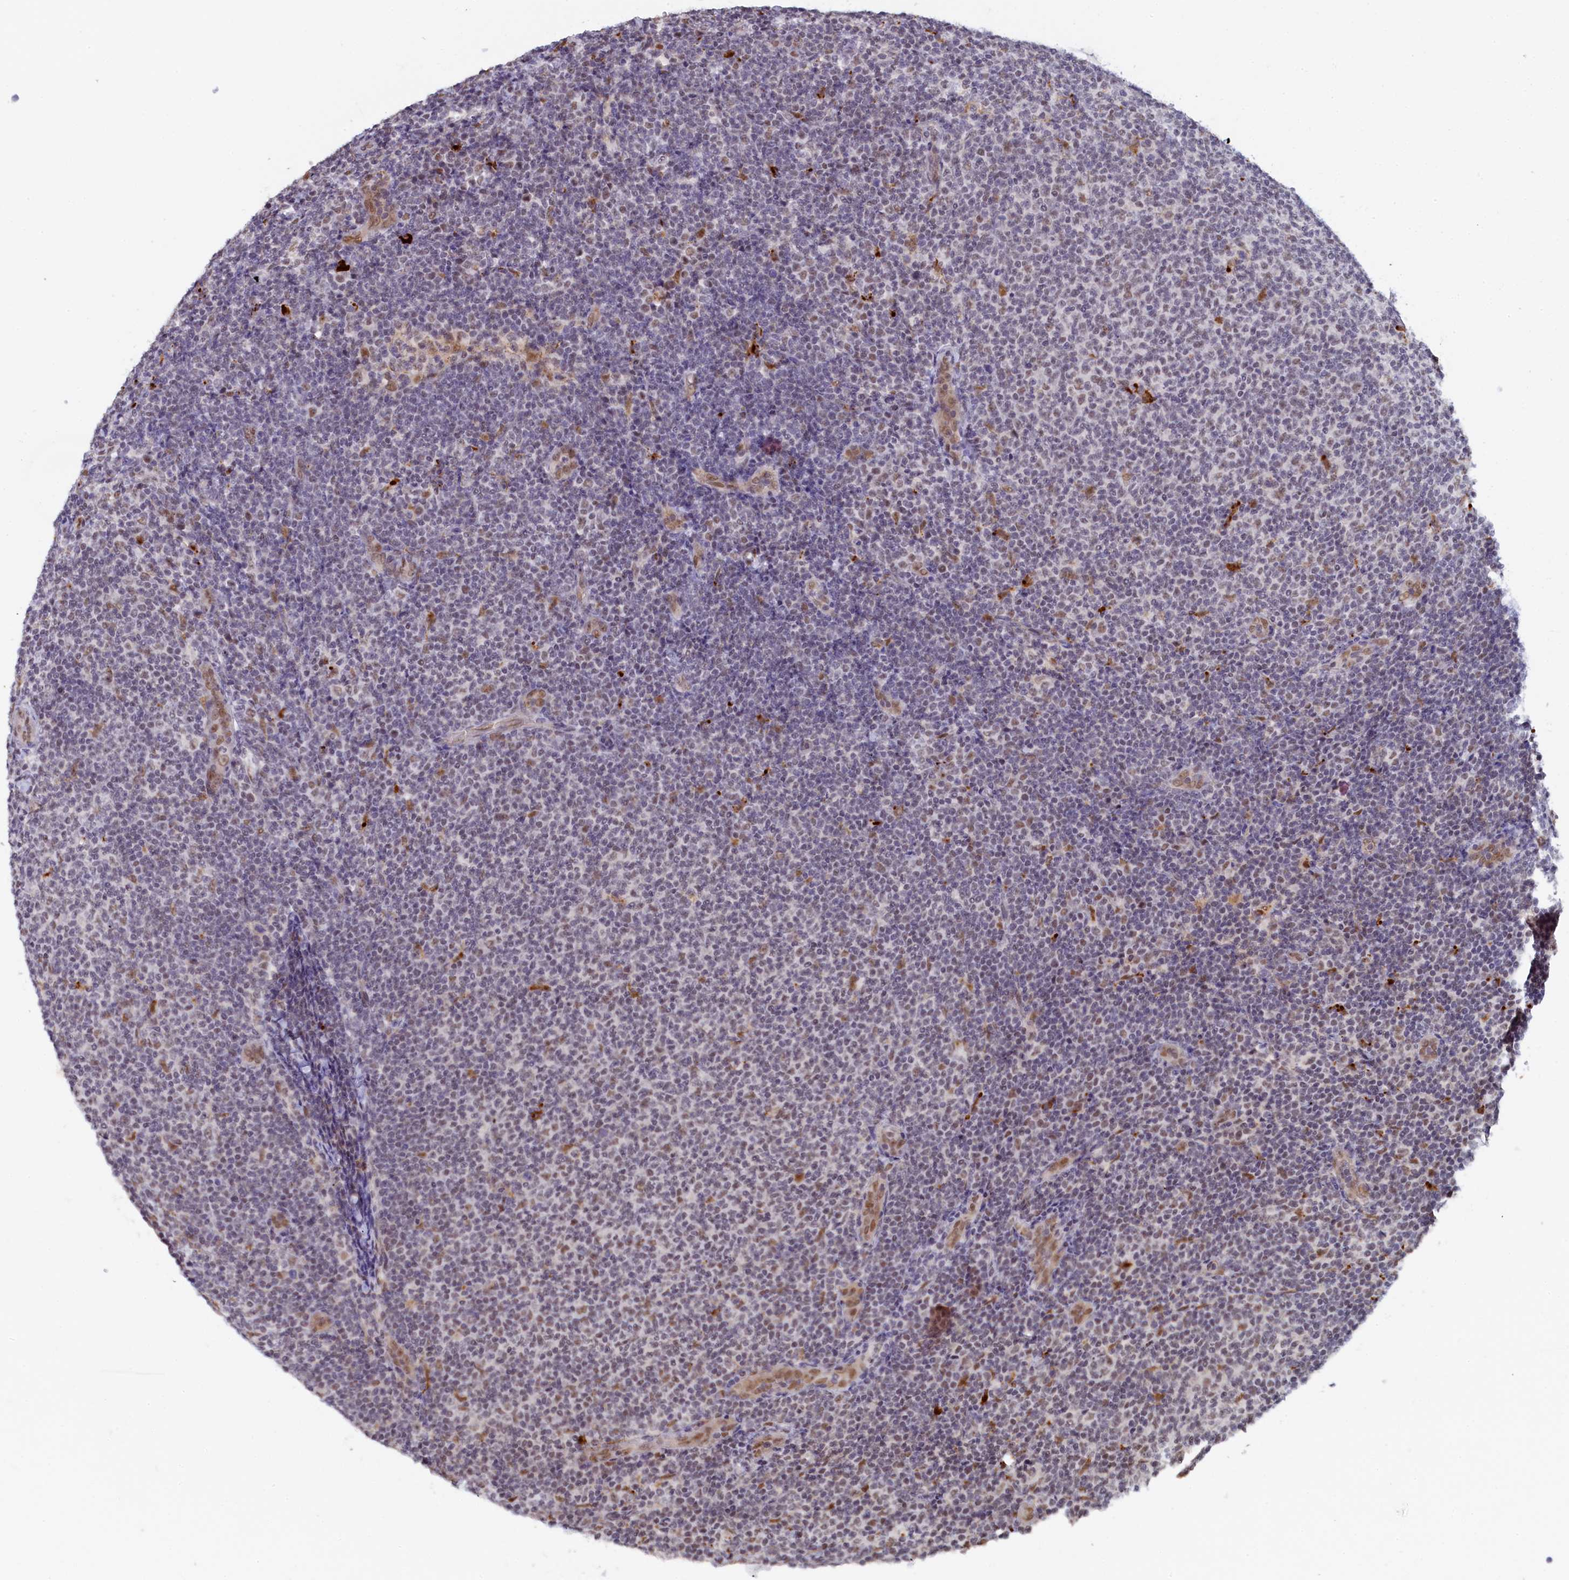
{"staining": {"intensity": "moderate", "quantity": "25%-75%", "location": "nuclear"}, "tissue": "lymphoma", "cell_type": "Tumor cells", "image_type": "cancer", "snomed": [{"axis": "morphology", "description": "Malignant lymphoma, non-Hodgkin's type, Low grade"}, {"axis": "topography", "description": "Lymph node"}], "caption": "Low-grade malignant lymphoma, non-Hodgkin's type stained for a protein displays moderate nuclear positivity in tumor cells. Nuclei are stained in blue.", "gene": "INTS14", "patient": {"sex": "male", "age": 66}}